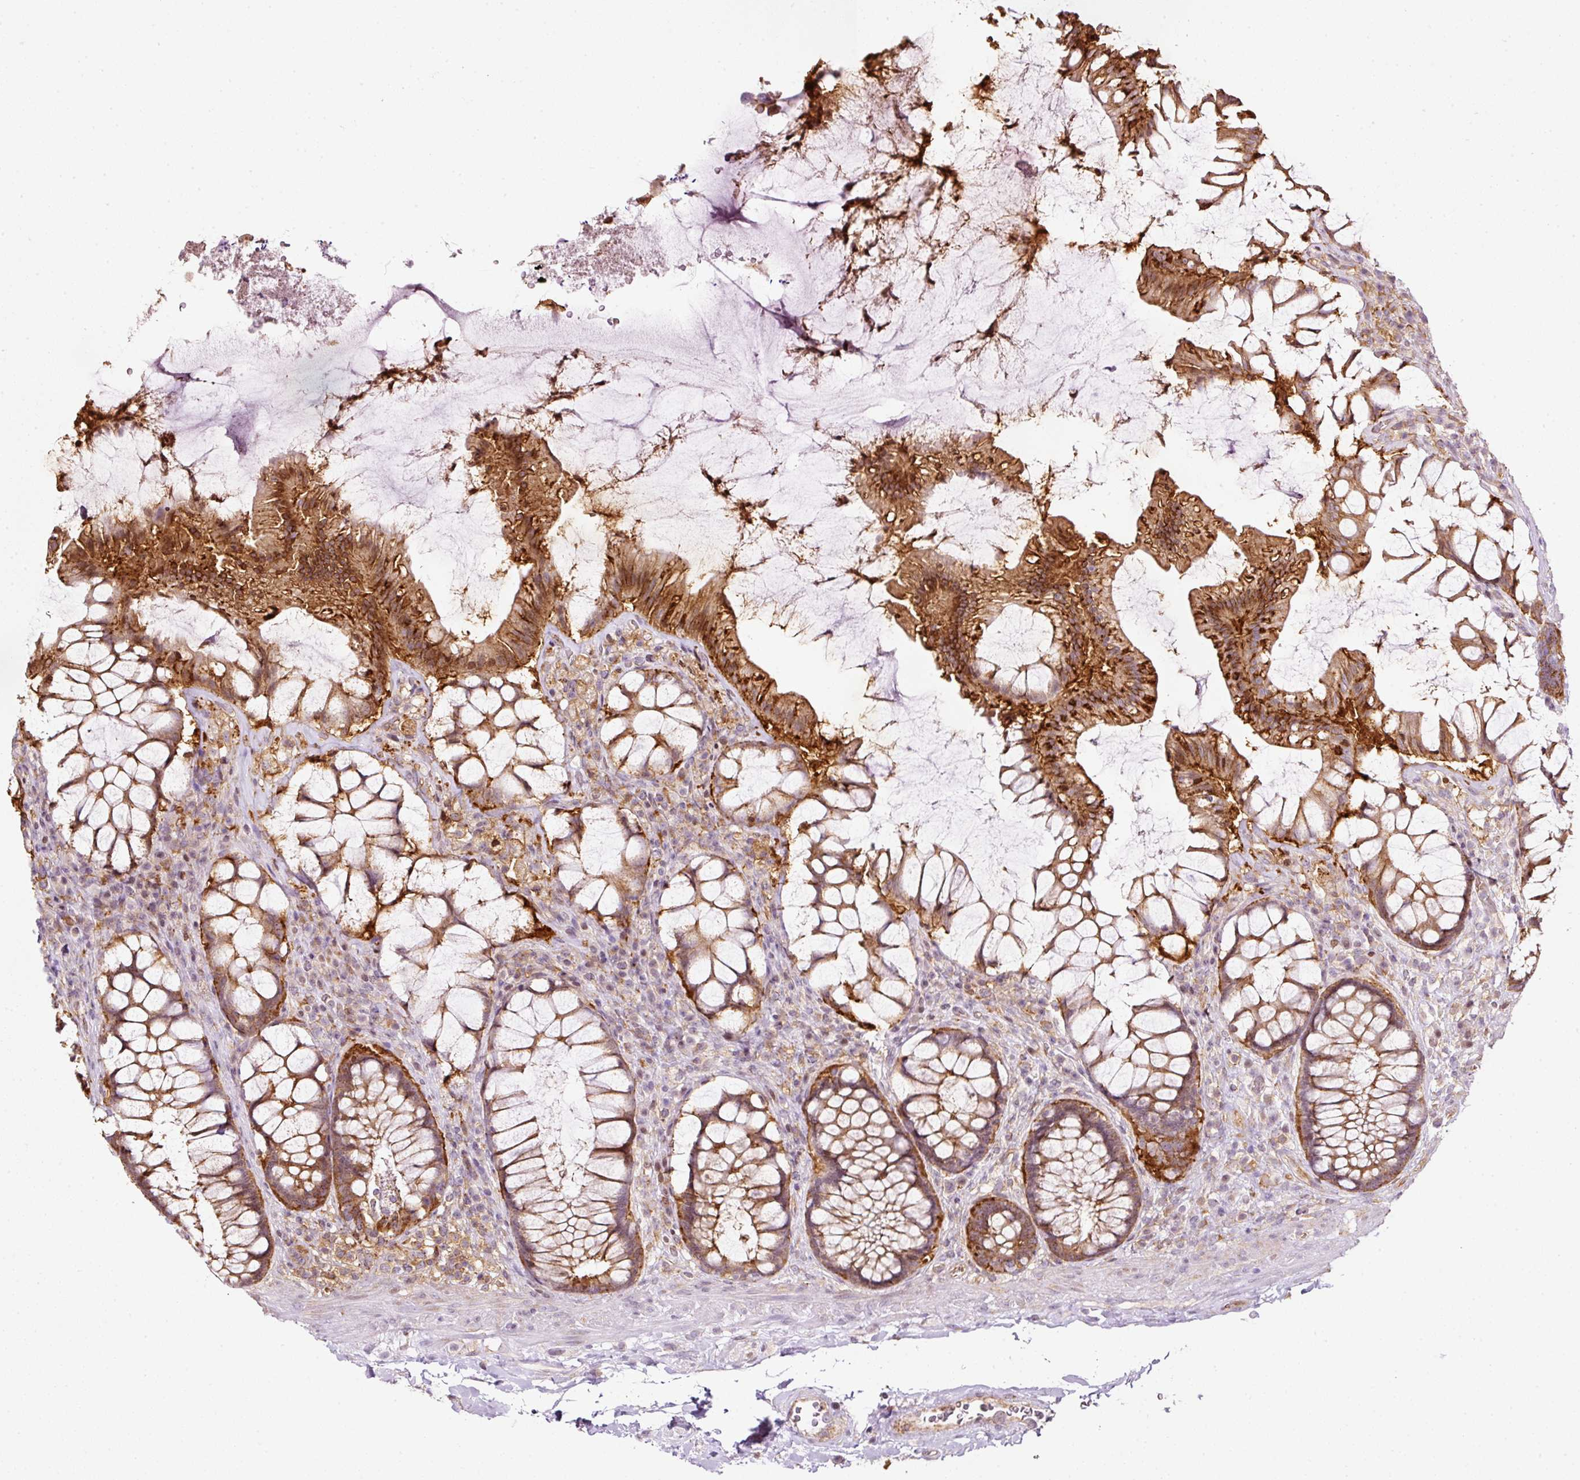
{"staining": {"intensity": "moderate", "quantity": ">75%", "location": "cytoplasmic/membranous,nuclear"}, "tissue": "rectum", "cell_type": "Glandular cells", "image_type": "normal", "snomed": [{"axis": "morphology", "description": "Normal tissue, NOS"}, {"axis": "topography", "description": "Rectum"}], "caption": "Immunohistochemical staining of unremarkable human rectum demonstrates medium levels of moderate cytoplasmic/membranous,nuclear expression in approximately >75% of glandular cells. Ihc stains the protein in brown and the nuclei are stained blue.", "gene": "SCNM1", "patient": {"sex": "female", "age": 58}}